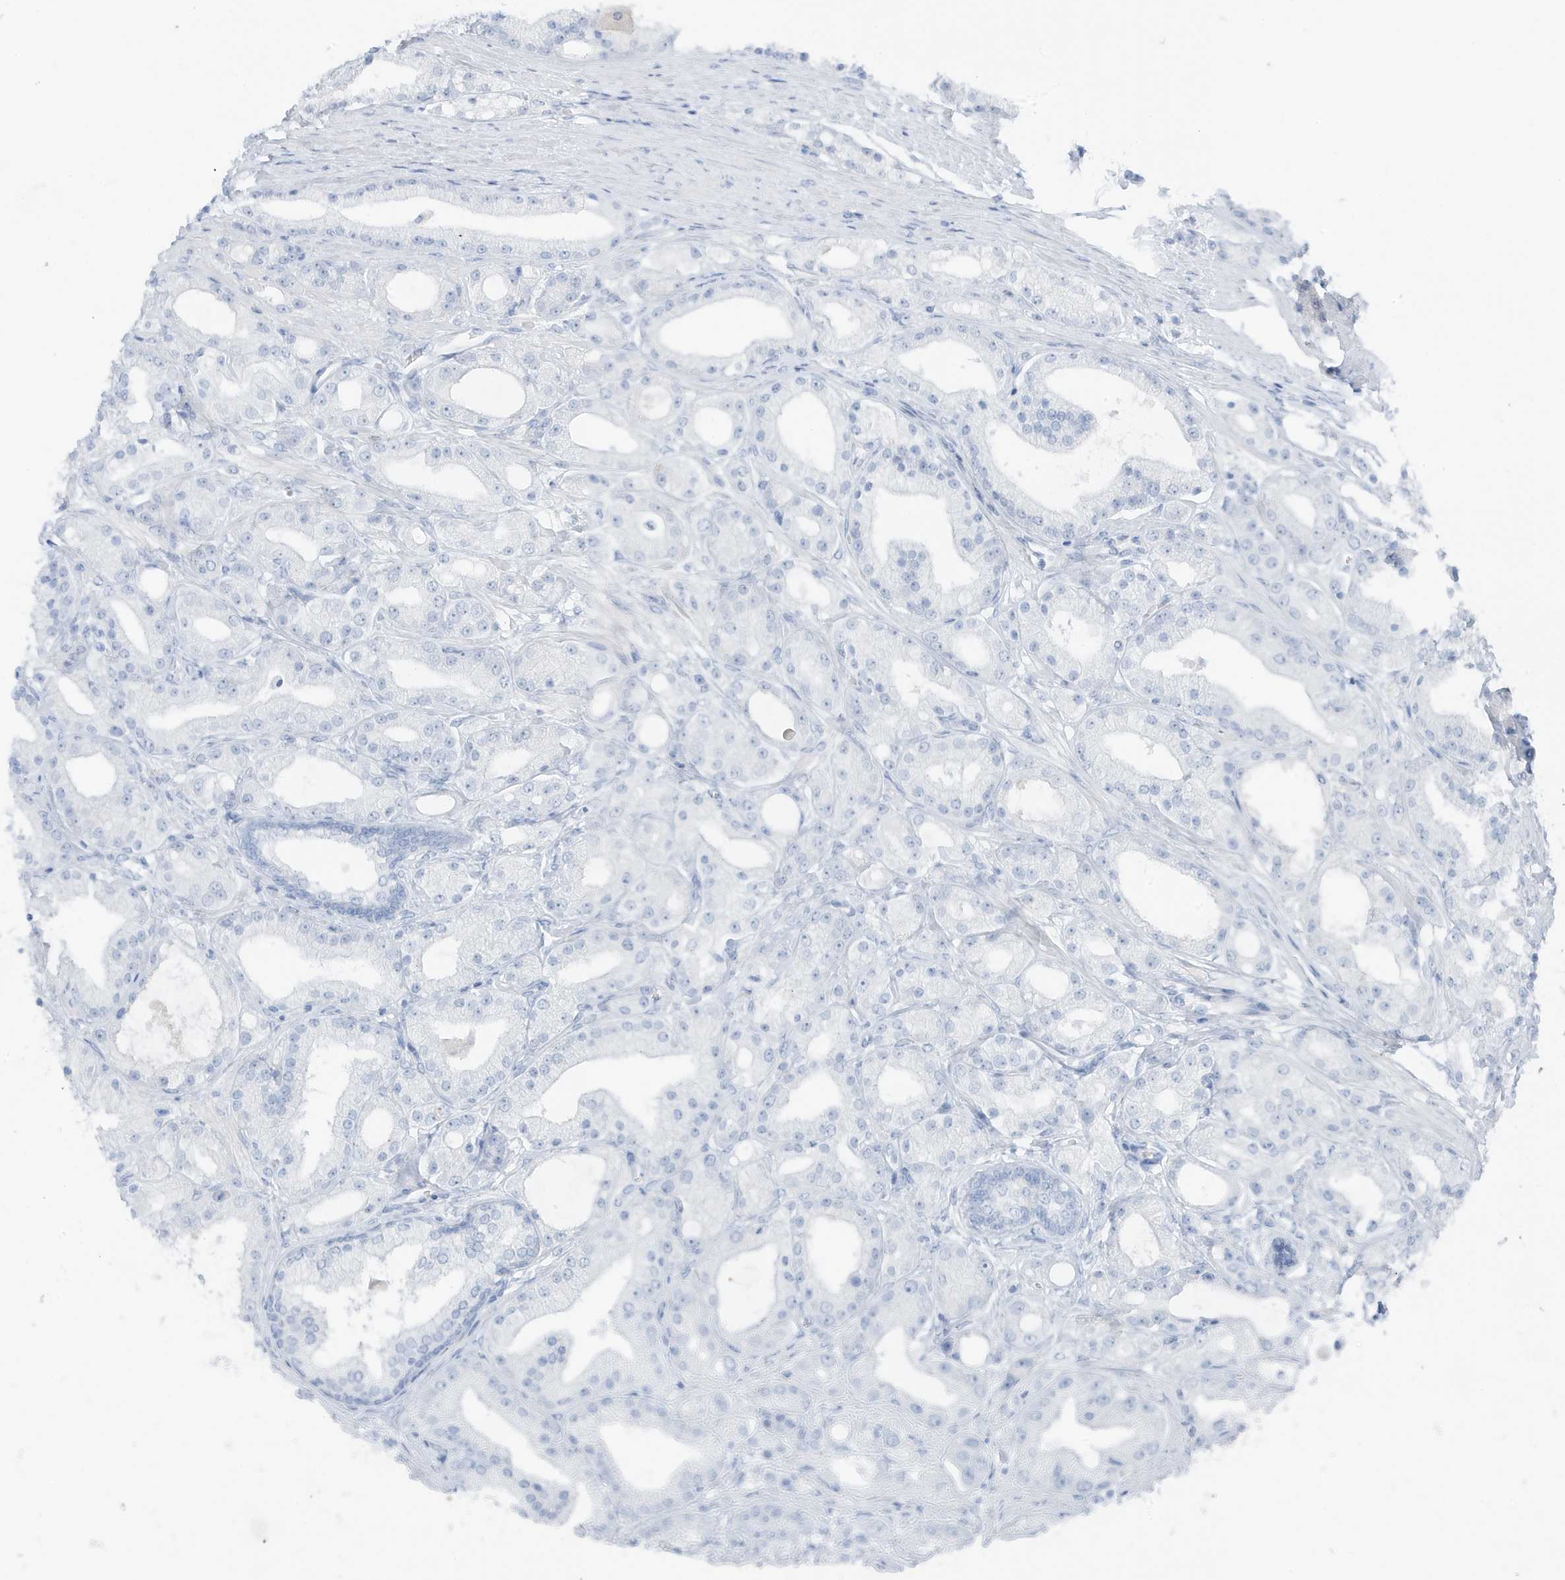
{"staining": {"intensity": "negative", "quantity": "none", "location": "none"}, "tissue": "prostate cancer", "cell_type": "Tumor cells", "image_type": "cancer", "snomed": [{"axis": "morphology", "description": "Adenocarcinoma, Low grade"}, {"axis": "topography", "description": "Prostate"}], "caption": "The micrograph exhibits no significant staining in tumor cells of prostate cancer.", "gene": "ZFP64", "patient": {"sex": "male", "age": 67}}